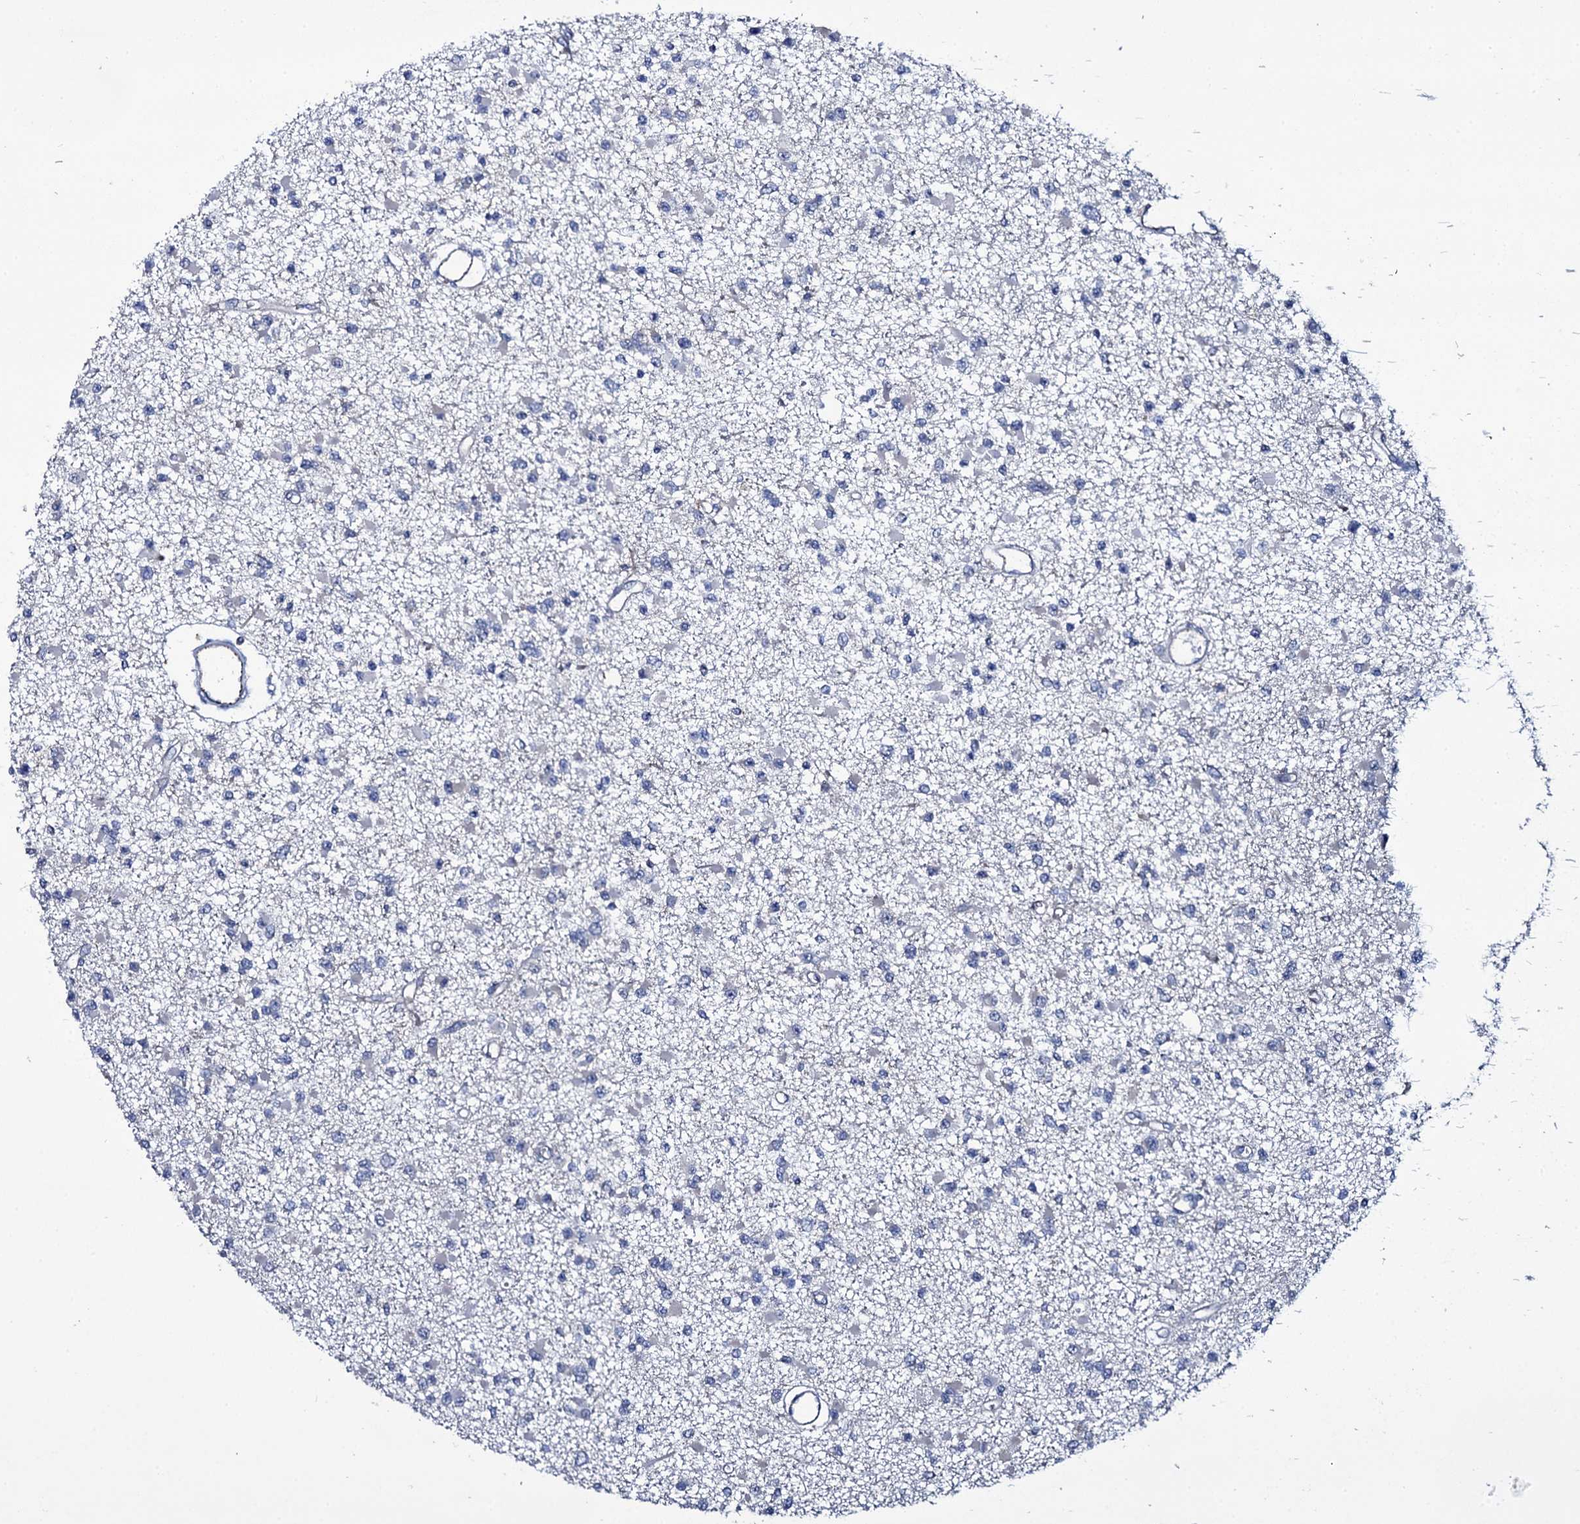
{"staining": {"intensity": "negative", "quantity": "none", "location": "none"}, "tissue": "glioma", "cell_type": "Tumor cells", "image_type": "cancer", "snomed": [{"axis": "morphology", "description": "Glioma, malignant, Low grade"}, {"axis": "topography", "description": "Brain"}], "caption": "This is an IHC micrograph of human low-grade glioma (malignant). There is no positivity in tumor cells.", "gene": "VAMP8", "patient": {"sex": "female", "age": 22}}